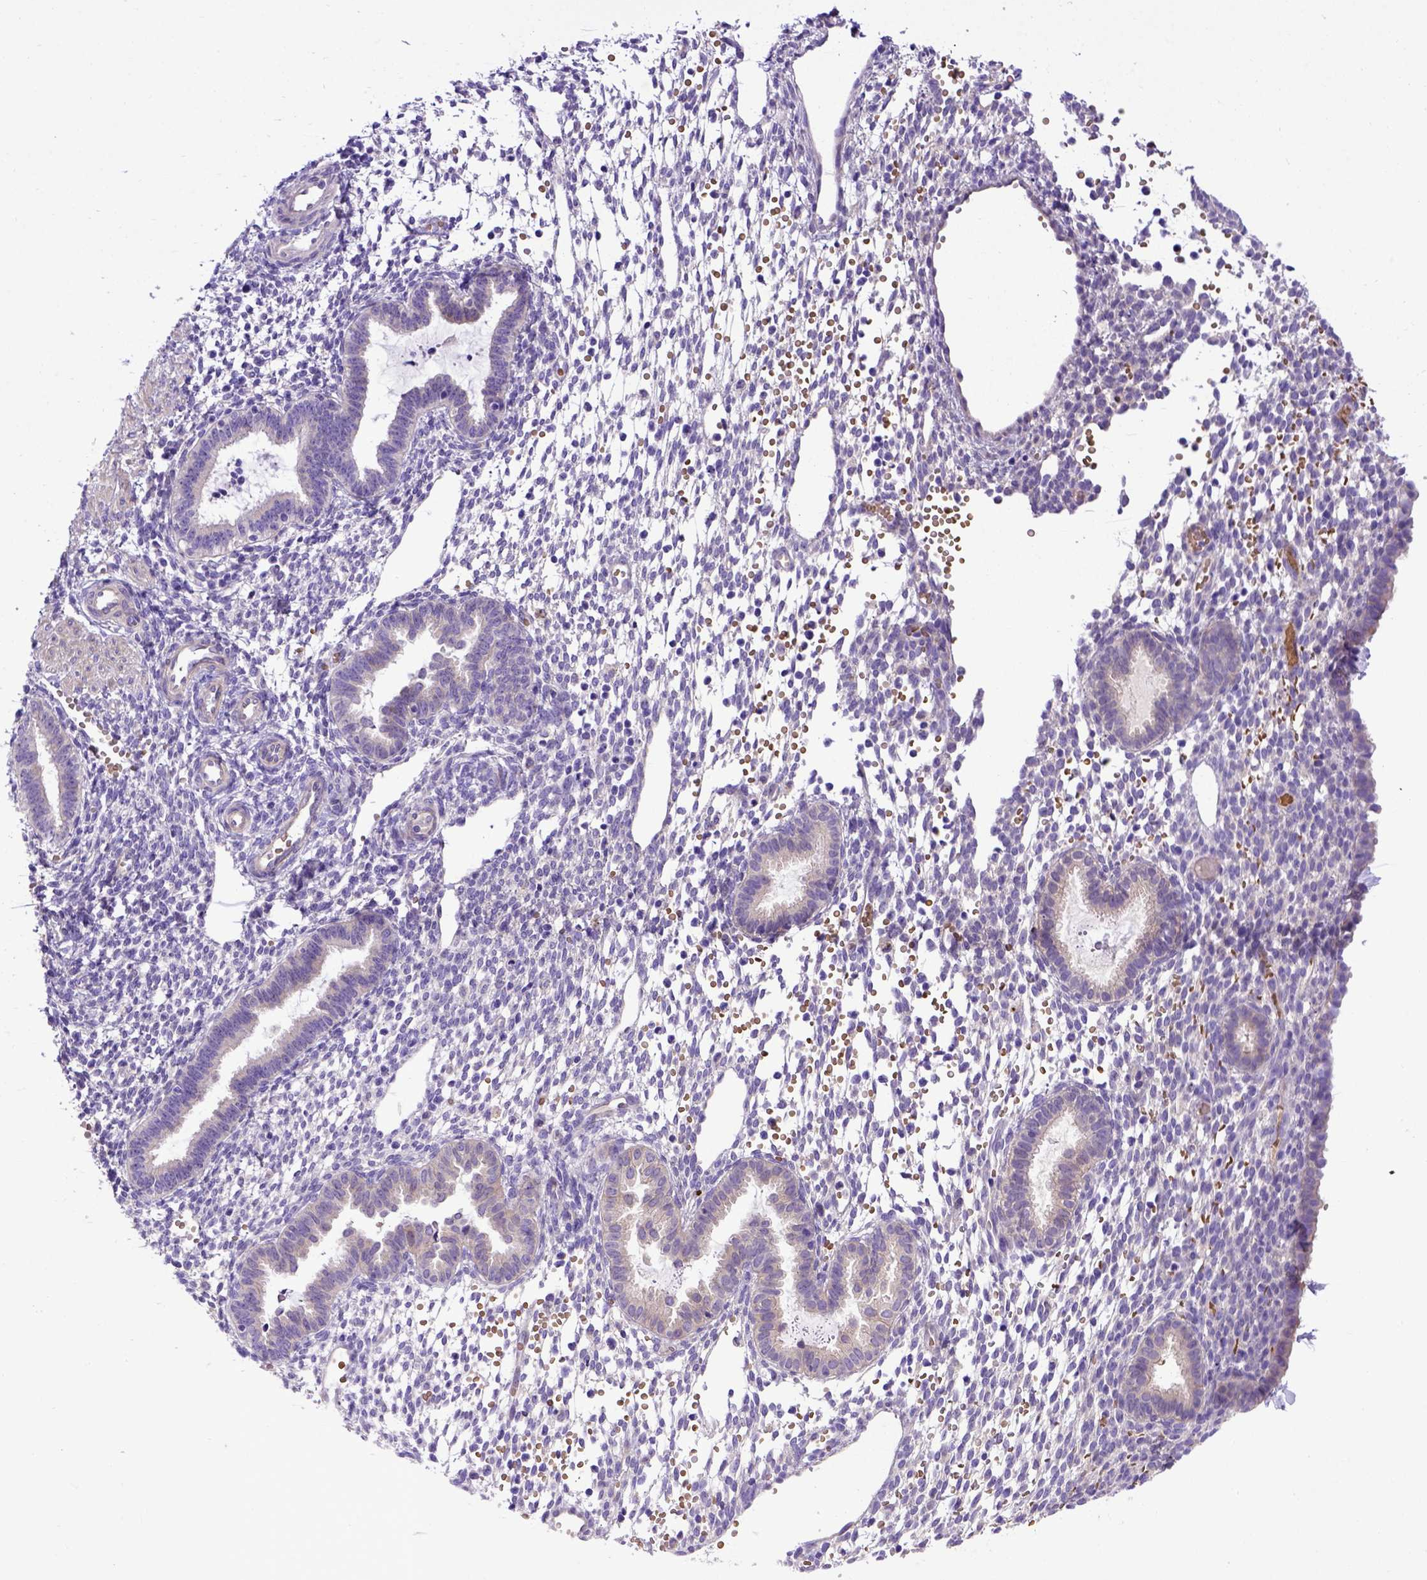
{"staining": {"intensity": "negative", "quantity": "none", "location": "none"}, "tissue": "endometrium", "cell_type": "Cells in endometrial stroma", "image_type": "normal", "snomed": [{"axis": "morphology", "description": "Normal tissue, NOS"}, {"axis": "topography", "description": "Endometrium"}], "caption": "An IHC micrograph of benign endometrium is shown. There is no staining in cells in endometrial stroma of endometrium.", "gene": "ADAM12", "patient": {"sex": "female", "age": 36}}